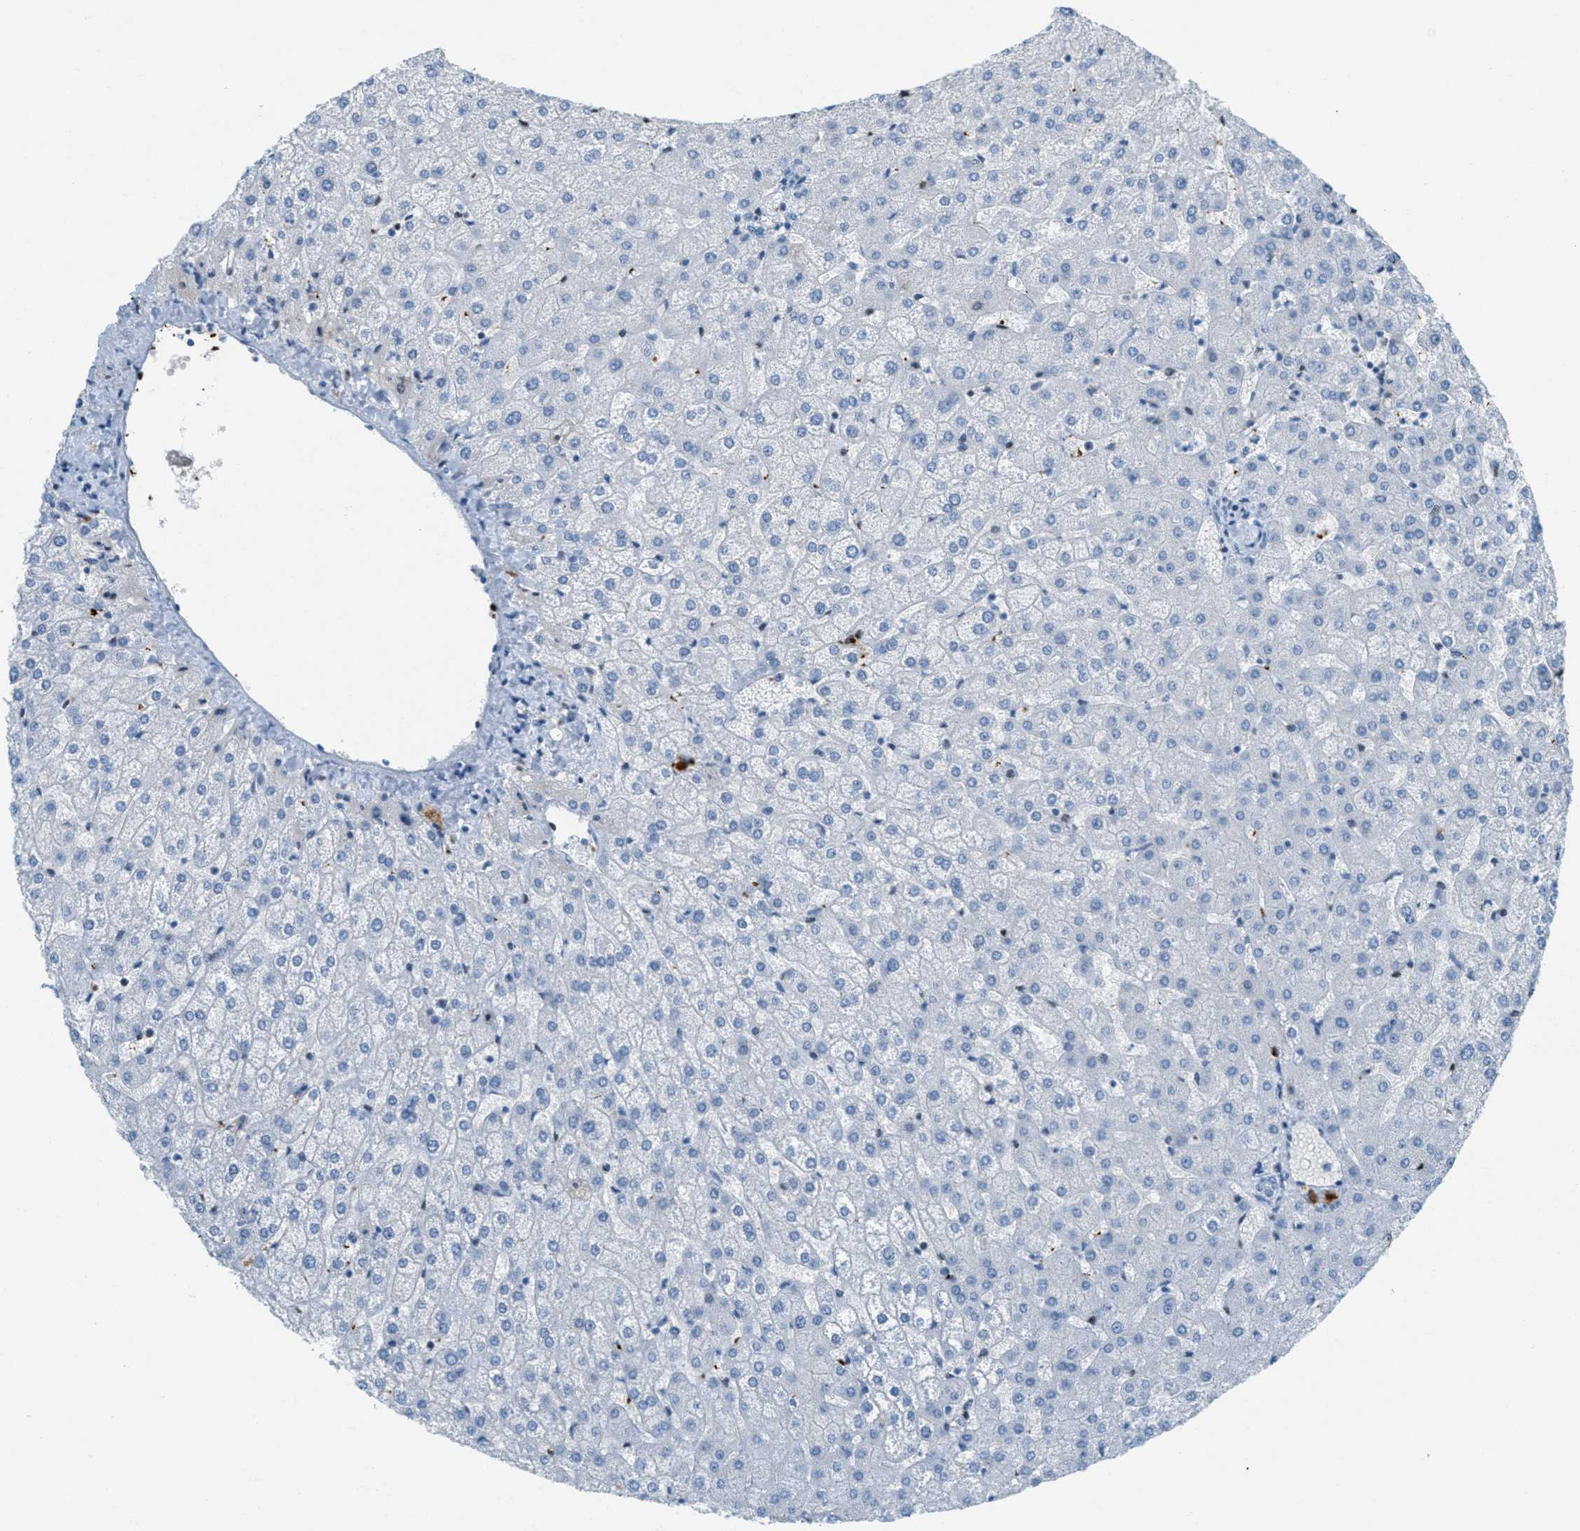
{"staining": {"intensity": "negative", "quantity": "none", "location": "none"}, "tissue": "liver", "cell_type": "Cholangiocytes", "image_type": "normal", "snomed": [{"axis": "morphology", "description": "Normal tissue, NOS"}, {"axis": "topography", "description": "Liver"}], "caption": "High power microscopy photomicrograph of an immunohistochemistry histopathology image of normal liver, revealing no significant positivity in cholangiocytes.", "gene": "PPBP", "patient": {"sex": "female", "age": 32}}